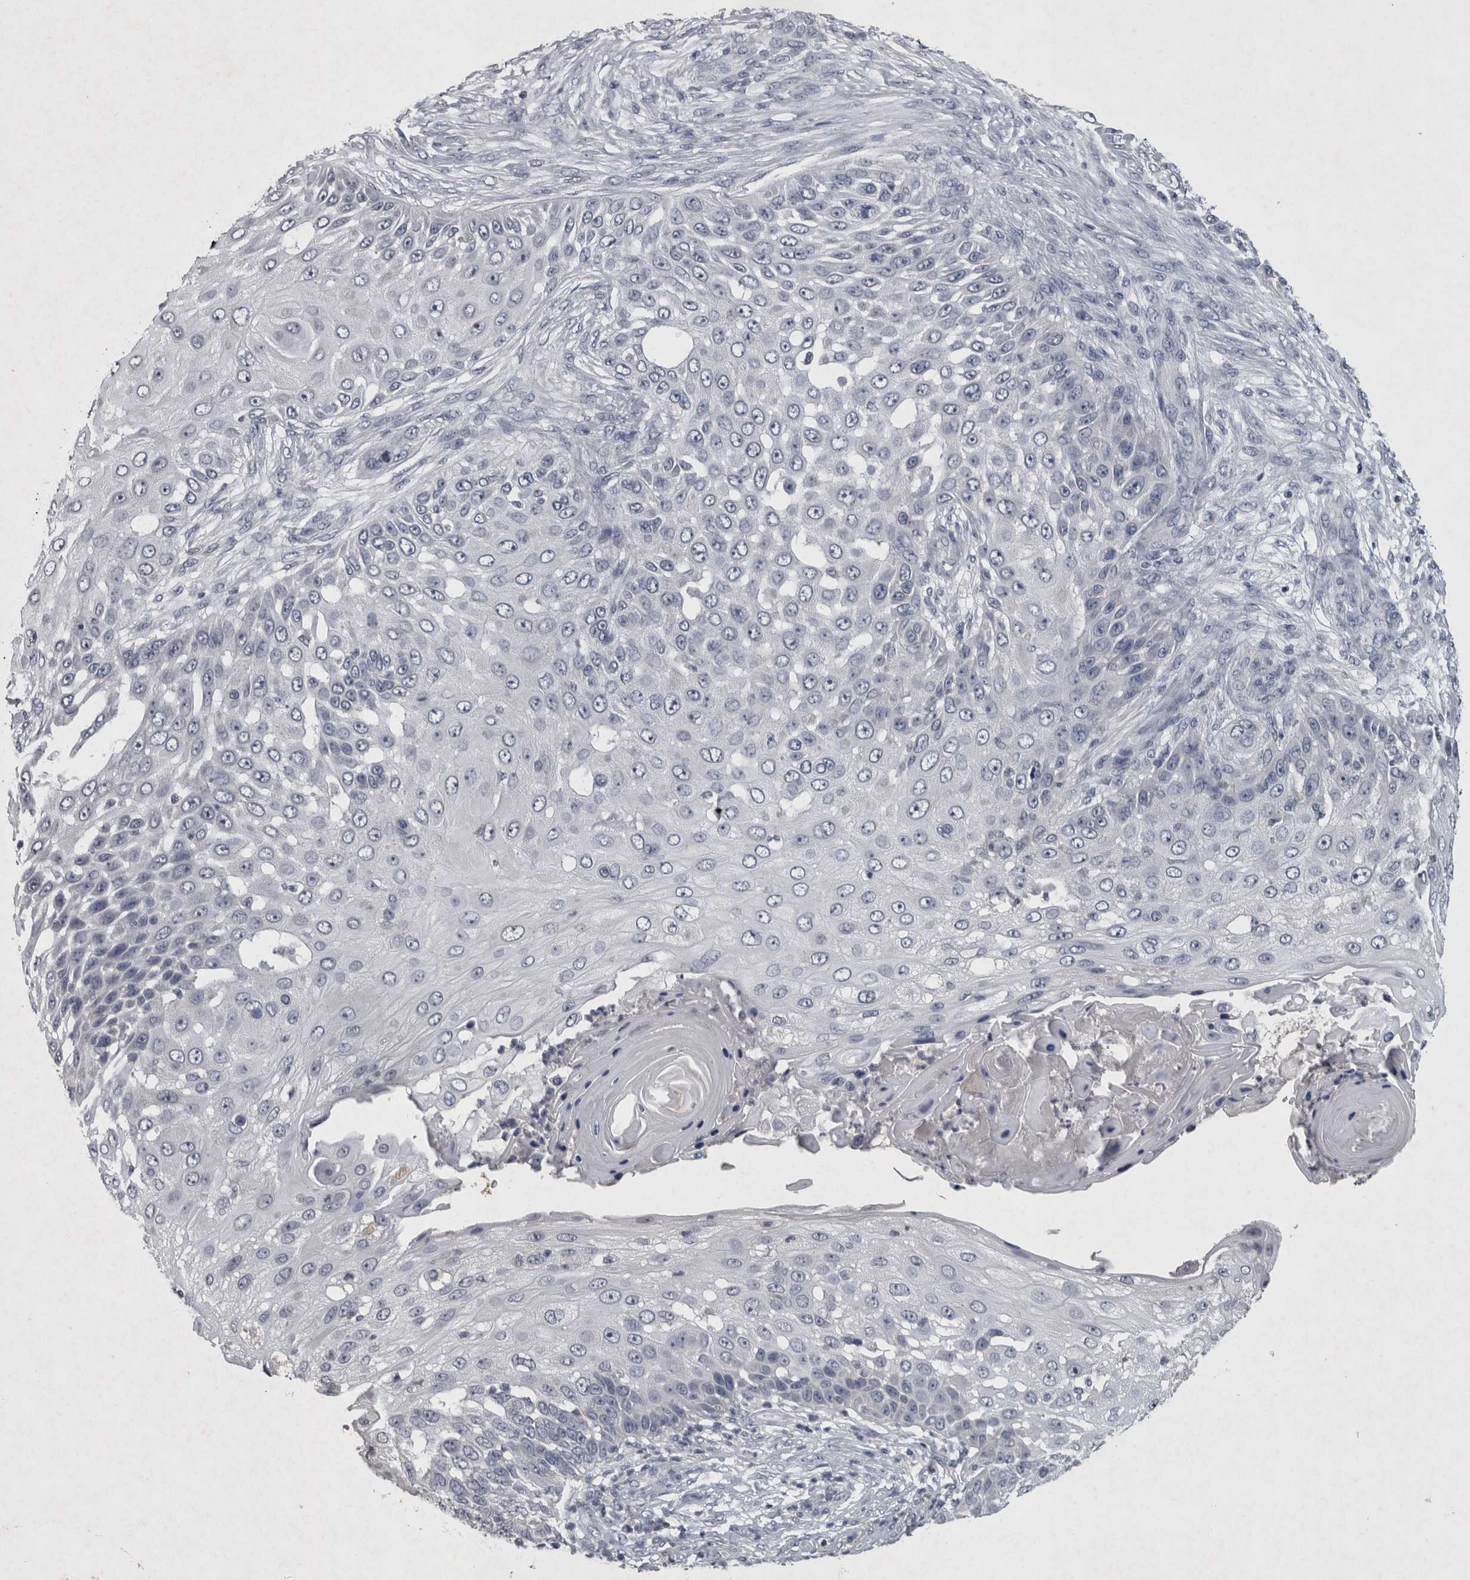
{"staining": {"intensity": "negative", "quantity": "none", "location": "none"}, "tissue": "skin cancer", "cell_type": "Tumor cells", "image_type": "cancer", "snomed": [{"axis": "morphology", "description": "Squamous cell carcinoma, NOS"}, {"axis": "topography", "description": "Skin"}], "caption": "Tumor cells show no significant protein expression in skin cancer (squamous cell carcinoma).", "gene": "WNT7A", "patient": {"sex": "female", "age": 44}}